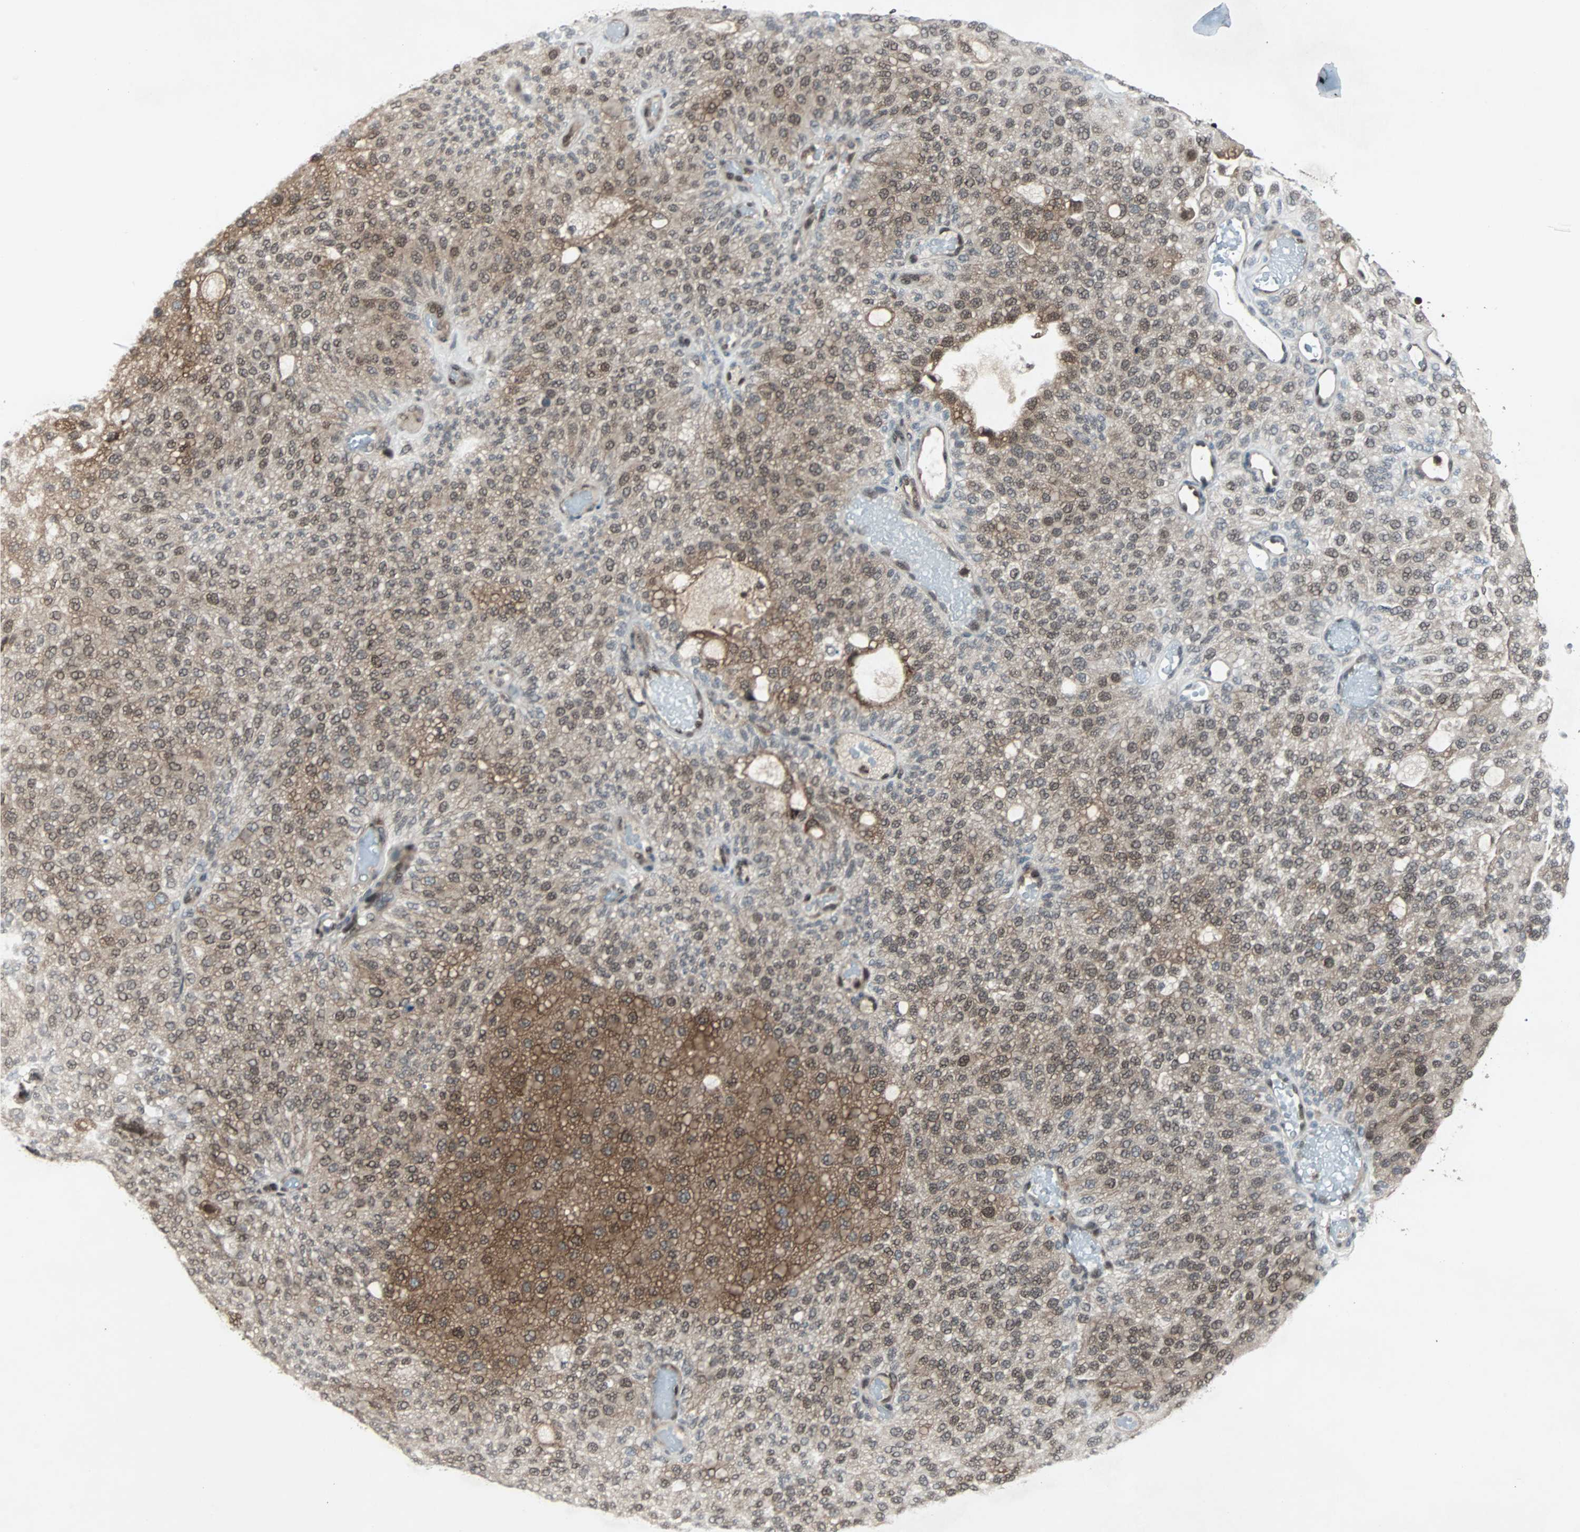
{"staining": {"intensity": "moderate", "quantity": ">75%", "location": "cytoplasmic/membranous,nuclear"}, "tissue": "urothelial cancer", "cell_type": "Tumor cells", "image_type": "cancer", "snomed": [{"axis": "morphology", "description": "Urothelial carcinoma, Low grade"}, {"axis": "topography", "description": "Urinary bladder"}], "caption": "IHC histopathology image of neoplastic tissue: urothelial cancer stained using IHC demonstrates medium levels of moderate protein expression localized specifically in the cytoplasmic/membranous and nuclear of tumor cells, appearing as a cytoplasmic/membranous and nuclear brown color.", "gene": "ACLY", "patient": {"sex": "male", "age": 78}}